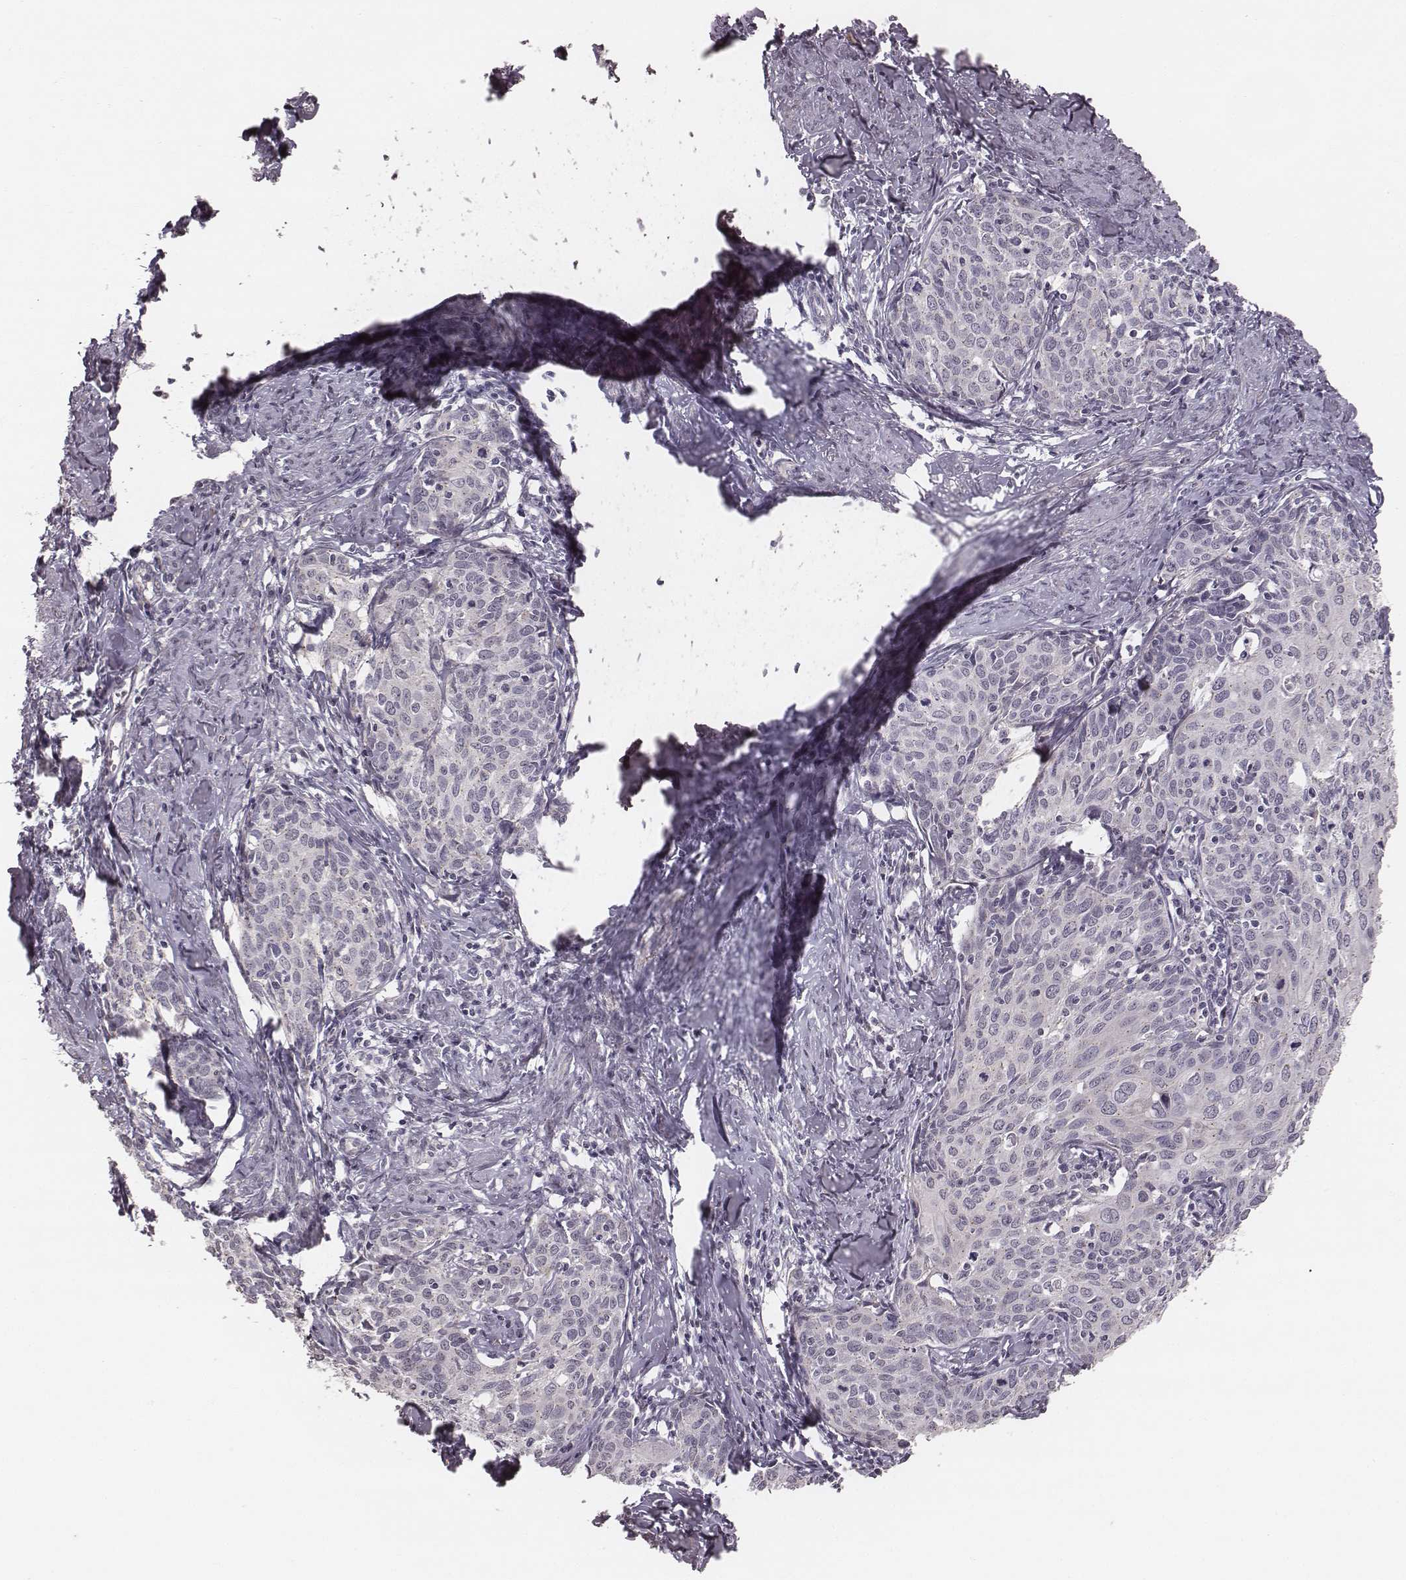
{"staining": {"intensity": "negative", "quantity": "none", "location": "none"}, "tissue": "cervical cancer", "cell_type": "Tumor cells", "image_type": "cancer", "snomed": [{"axis": "morphology", "description": "Squamous cell carcinoma, NOS"}, {"axis": "topography", "description": "Cervix"}], "caption": "Protein analysis of squamous cell carcinoma (cervical) reveals no significant expression in tumor cells.", "gene": "SLC7A4", "patient": {"sex": "female", "age": 62}}